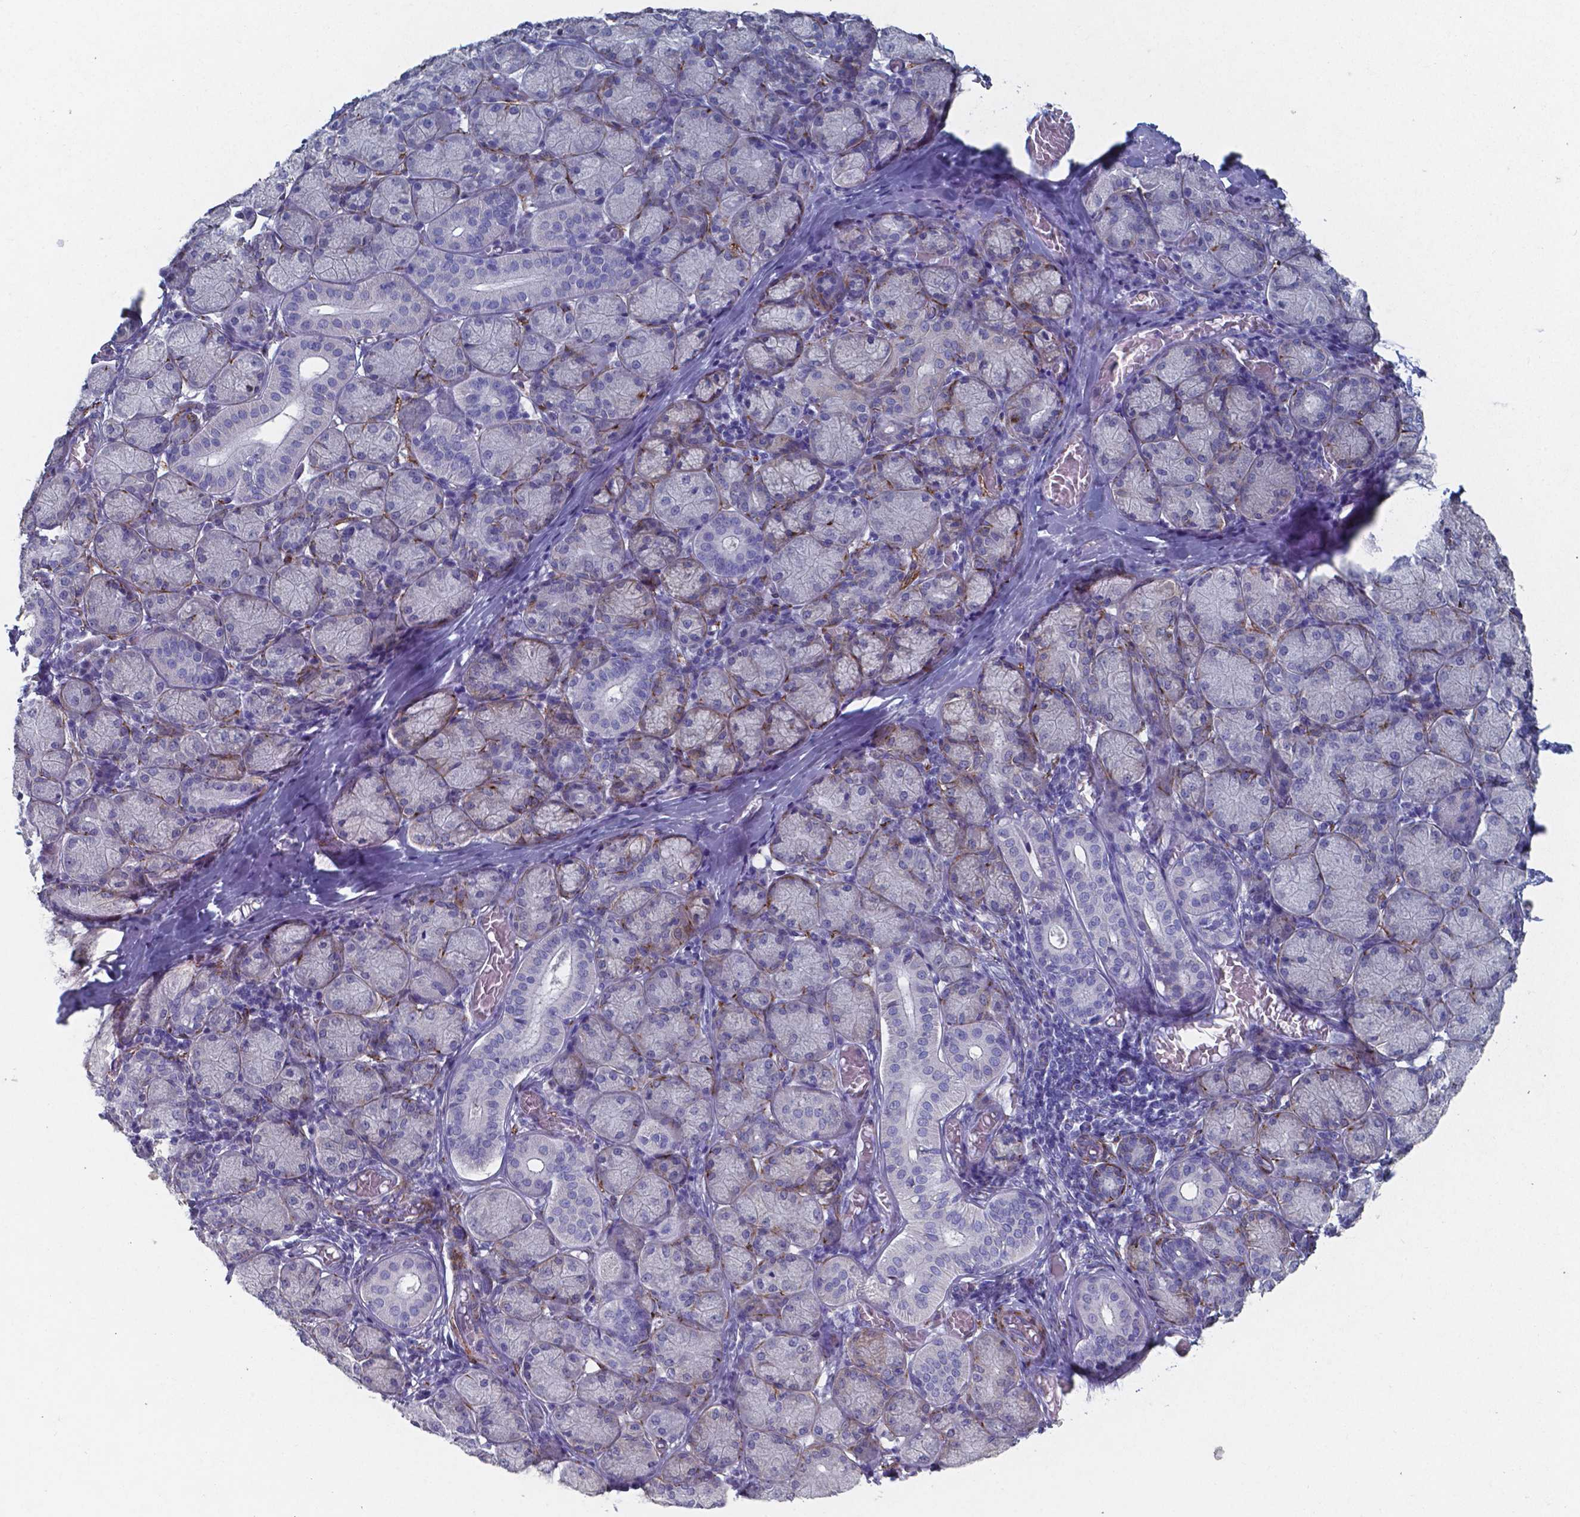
{"staining": {"intensity": "negative", "quantity": "none", "location": "none"}, "tissue": "salivary gland", "cell_type": "Glandular cells", "image_type": "normal", "snomed": [{"axis": "morphology", "description": "Normal tissue, NOS"}, {"axis": "topography", "description": "Salivary gland"}, {"axis": "topography", "description": "Peripheral nerve tissue"}], "caption": "The micrograph demonstrates no significant positivity in glandular cells of salivary gland. (DAB immunohistochemistry visualized using brightfield microscopy, high magnification).", "gene": "PLA2R1", "patient": {"sex": "female", "age": 24}}